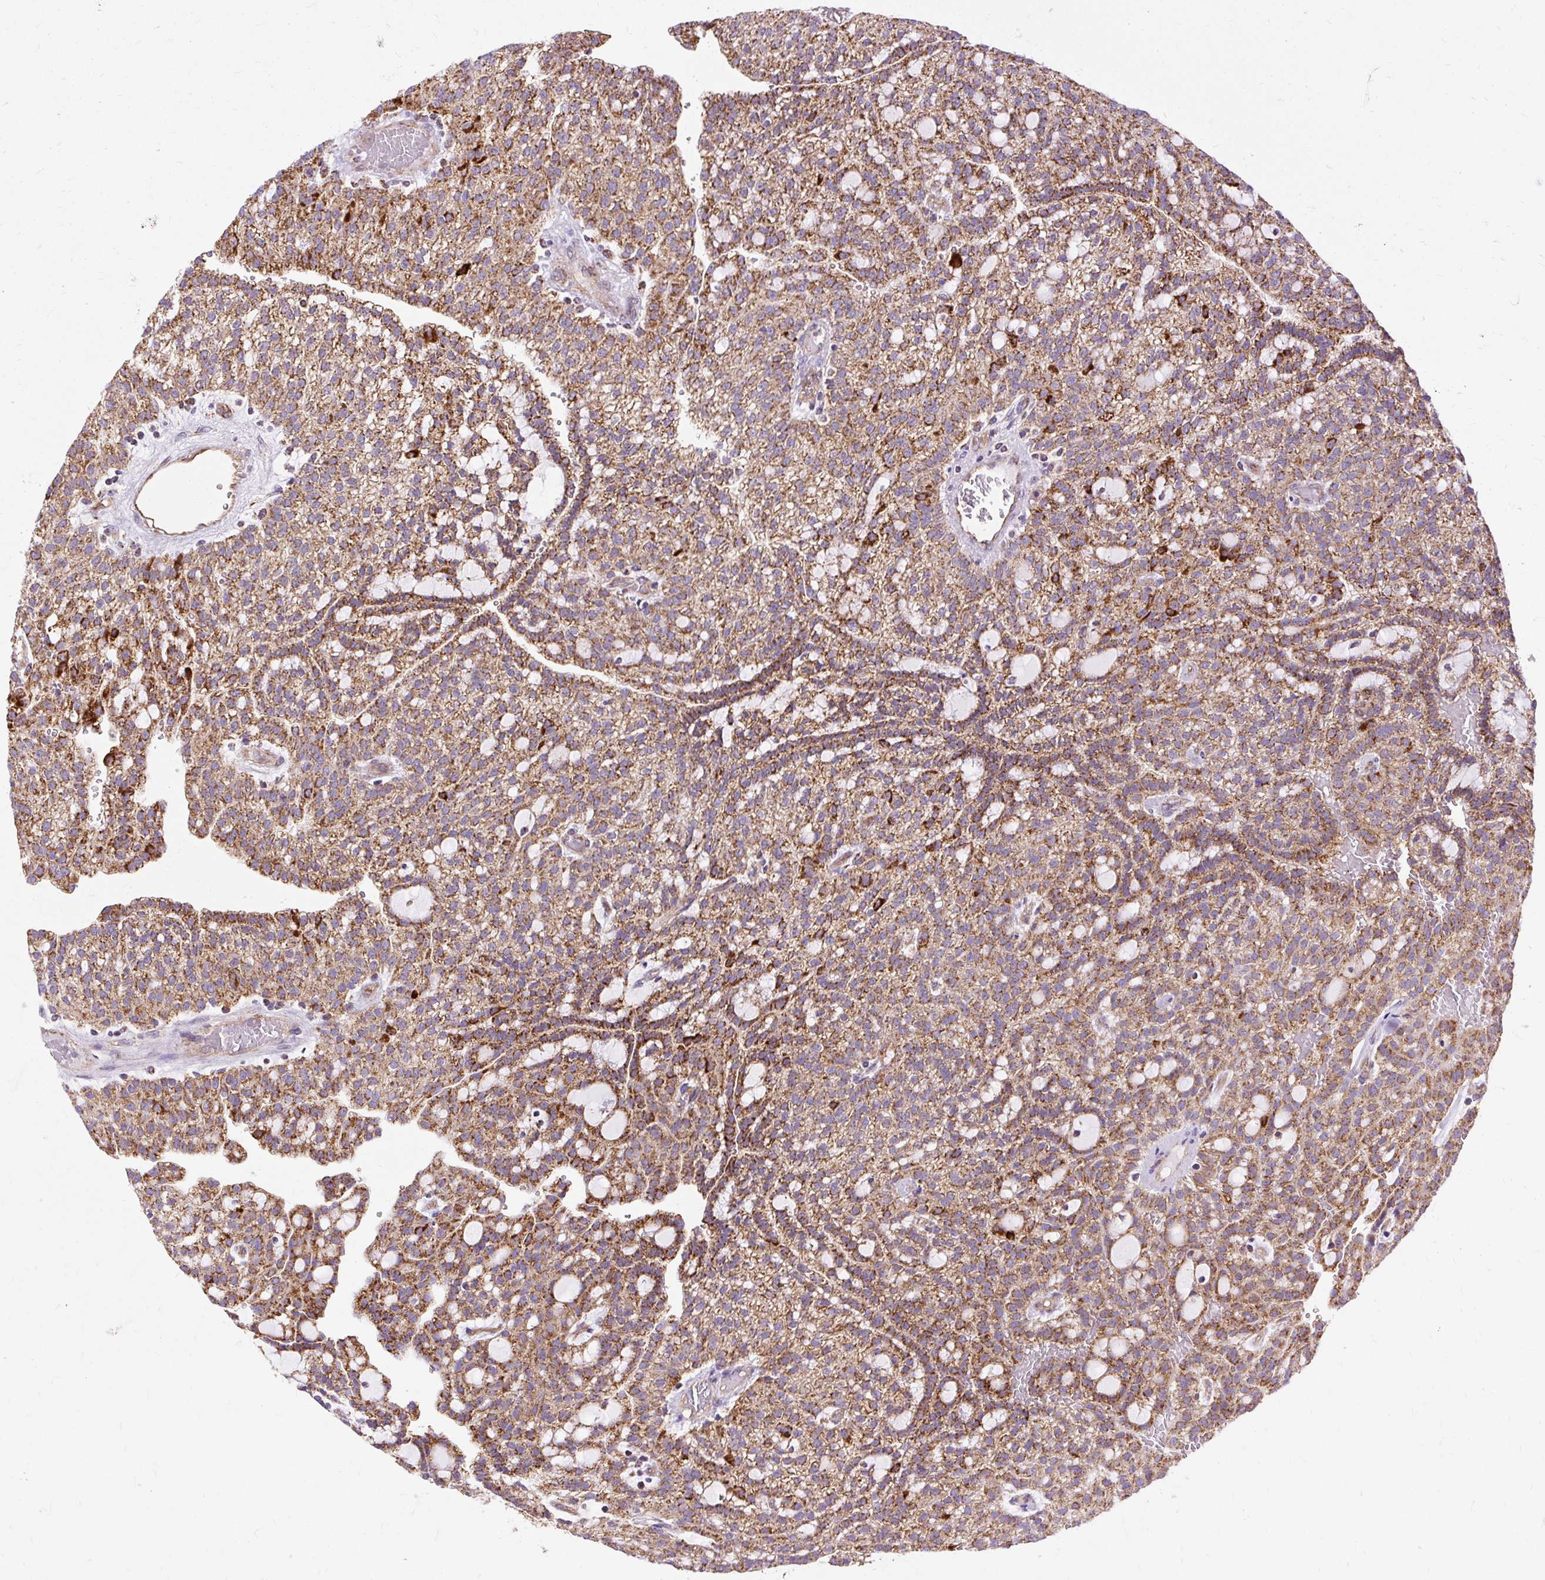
{"staining": {"intensity": "moderate", "quantity": ">75%", "location": "cytoplasmic/membranous"}, "tissue": "renal cancer", "cell_type": "Tumor cells", "image_type": "cancer", "snomed": [{"axis": "morphology", "description": "Adenocarcinoma, NOS"}, {"axis": "topography", "description": "Kidney"}], "caption": "Tumor cells display medium levels of moderate cytoplasmic/membranous positivity in approximately >75% of cells in human renal cancer.", "gene": "CEP290", "patient": {"sex": "male", "age": 63}}